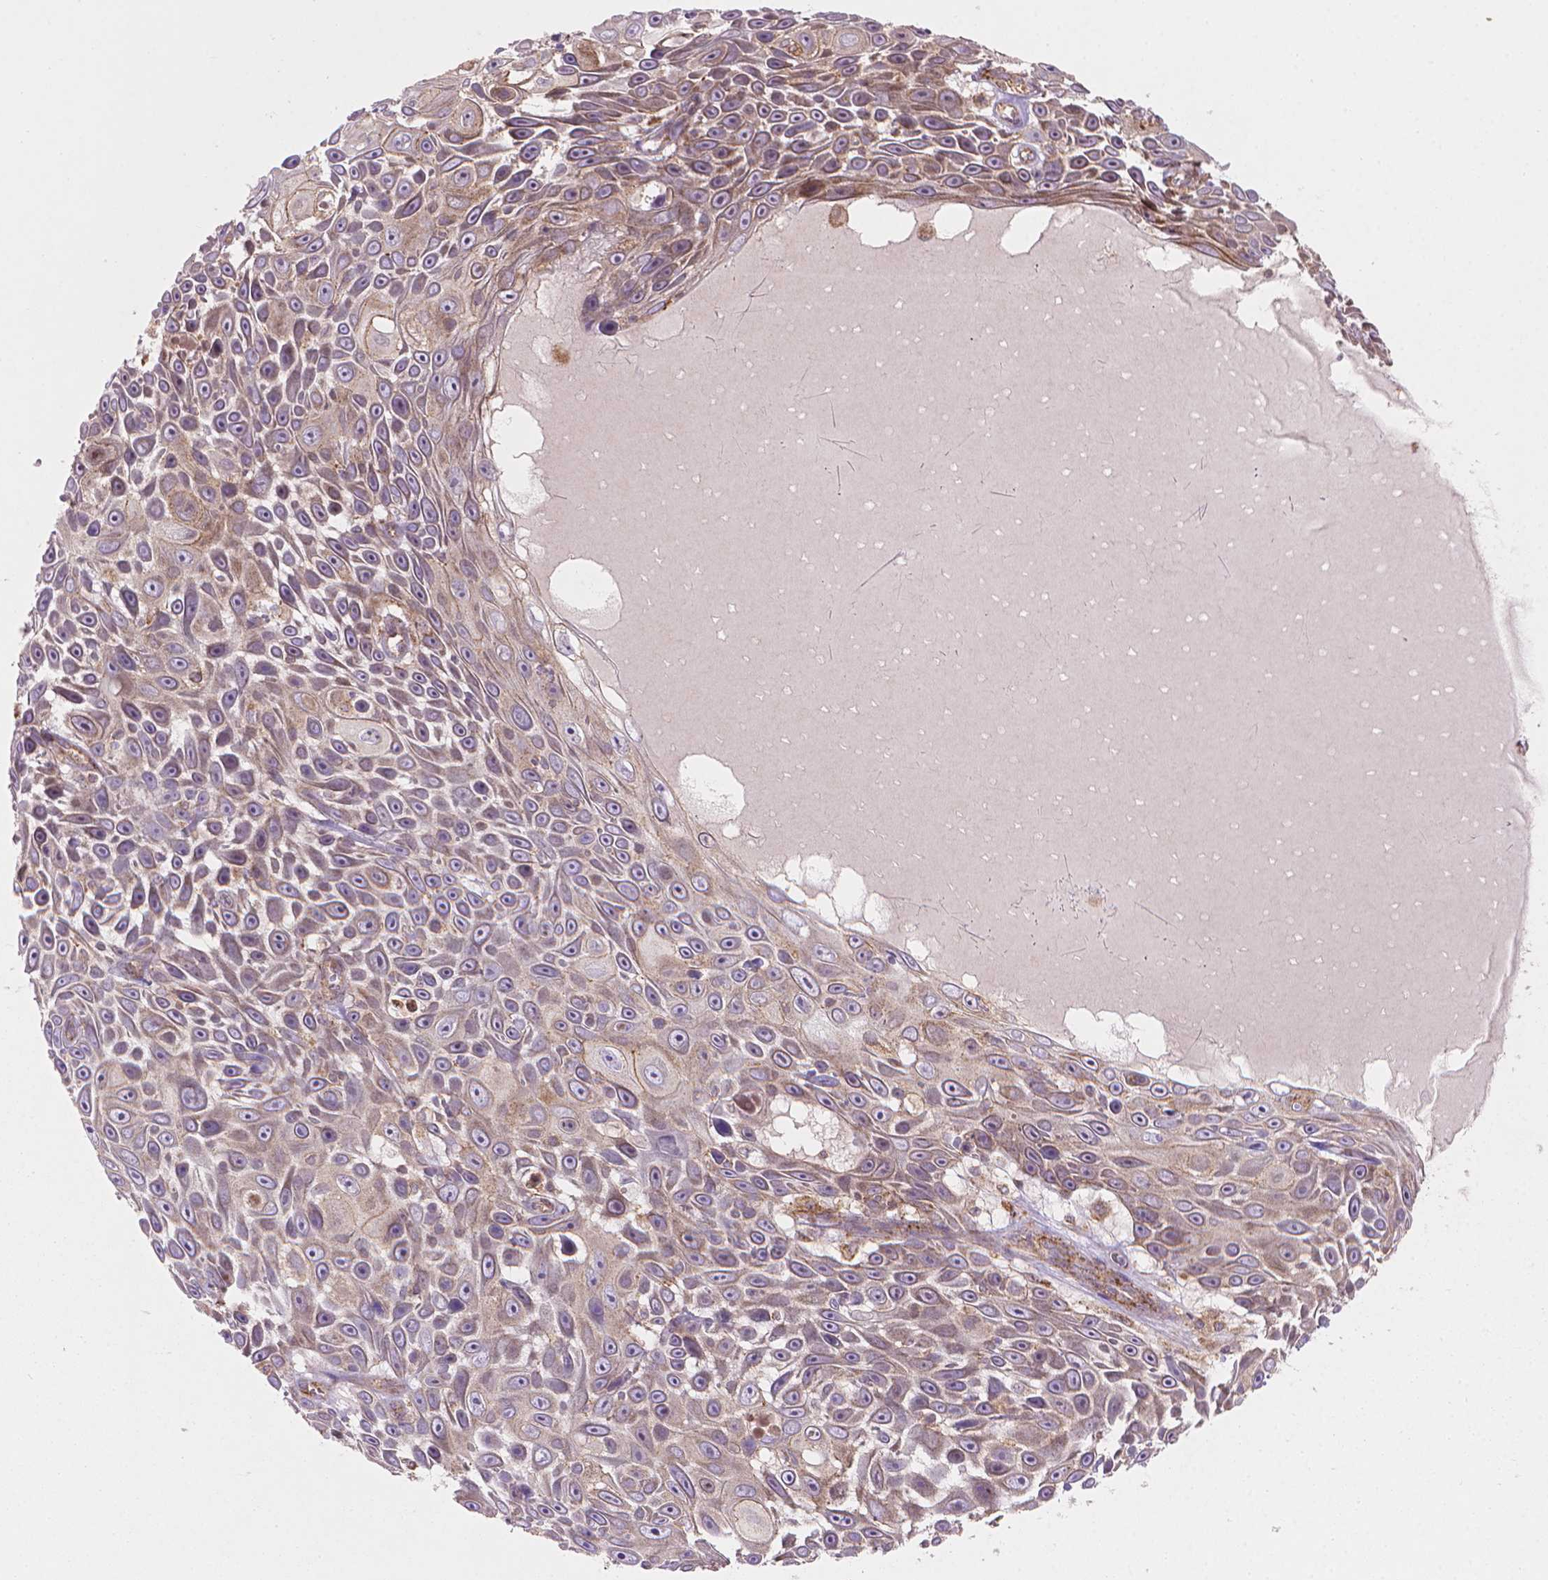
{"staining": {"intensity": "weak", "quantity": "25%-75%", "location": "cytoplasmic/membranous"}, "tissue": "skin cancer", "cell_type": "Tumor cells", "image_type": "cancer", "snomed": [{"axis": "morphology", "description": "Squamous cell carcinoma, NOS"}, {"axis": "topography", "description": "Skin"}], "caption": "Human skin cancer (squamous cell carcinoma) stained with a protein marker shows weak staining in tumor cells.", "gene": "VARS2", "patient": {"sex": "male", "age": 82}}